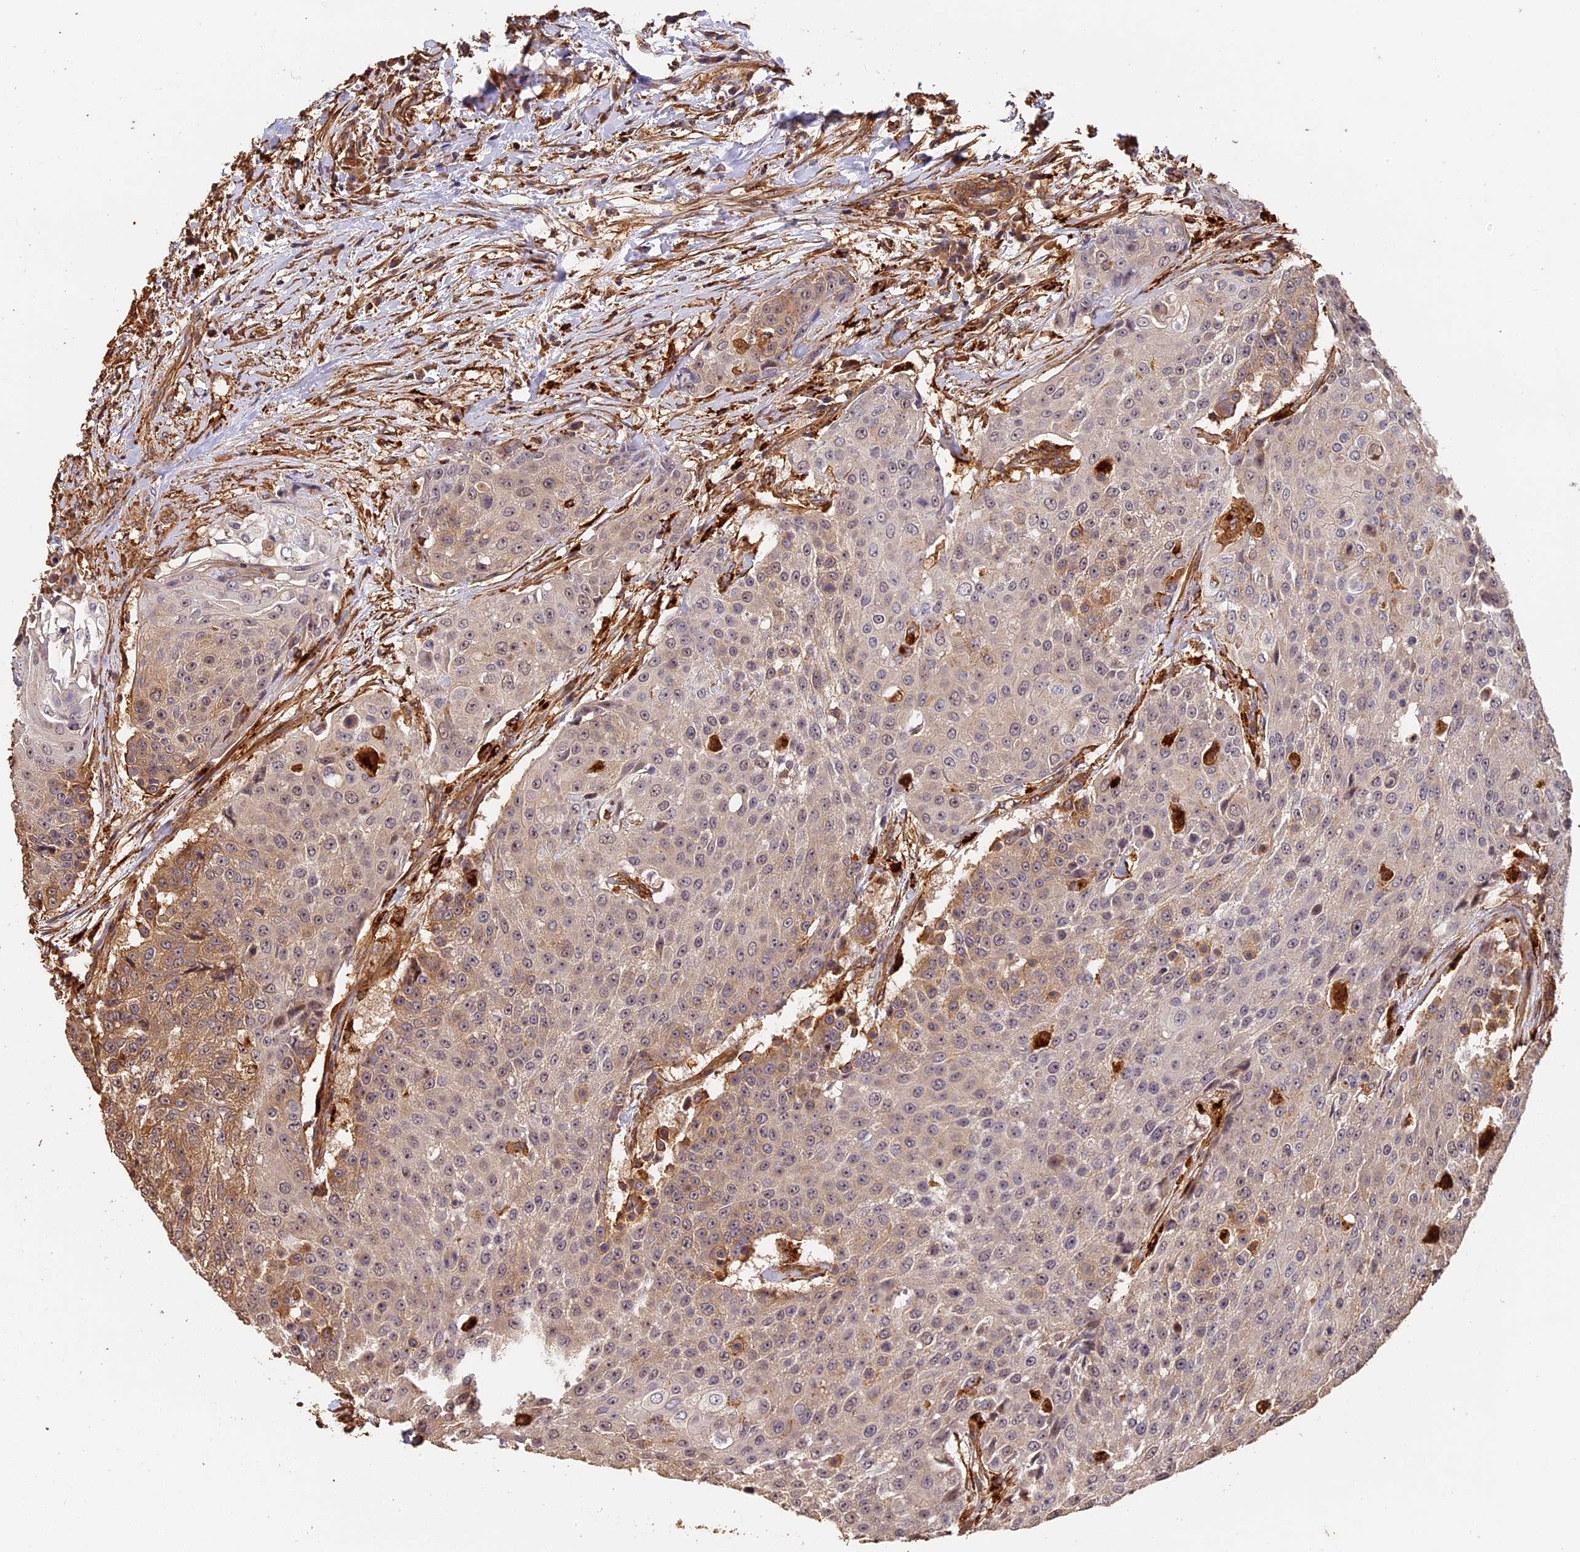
{"staining": {"intensity": "moderate", "quantity": "25%-75%", "location": "cytoplasmic/membranous,nuclear"}, "tissue": "urothelial cancer", "cell_type": "Tumor cells", "image_type": "cancer", "snomed": [{"axis": "morphology", "description": "Urothelial carcinoma, High grade"}, {"axis": "topography", "description": "Urinary bladder"}], "caption": "Approximately 25%-75% of tumor cells in urothelial cancer demonstrate moderate cytoplasmic/membranous and nuclear protein staining as visualized by brown immunohistochemical staining.", "gene": "MMP15", "patient": {"sex": "female", "age": 63}}